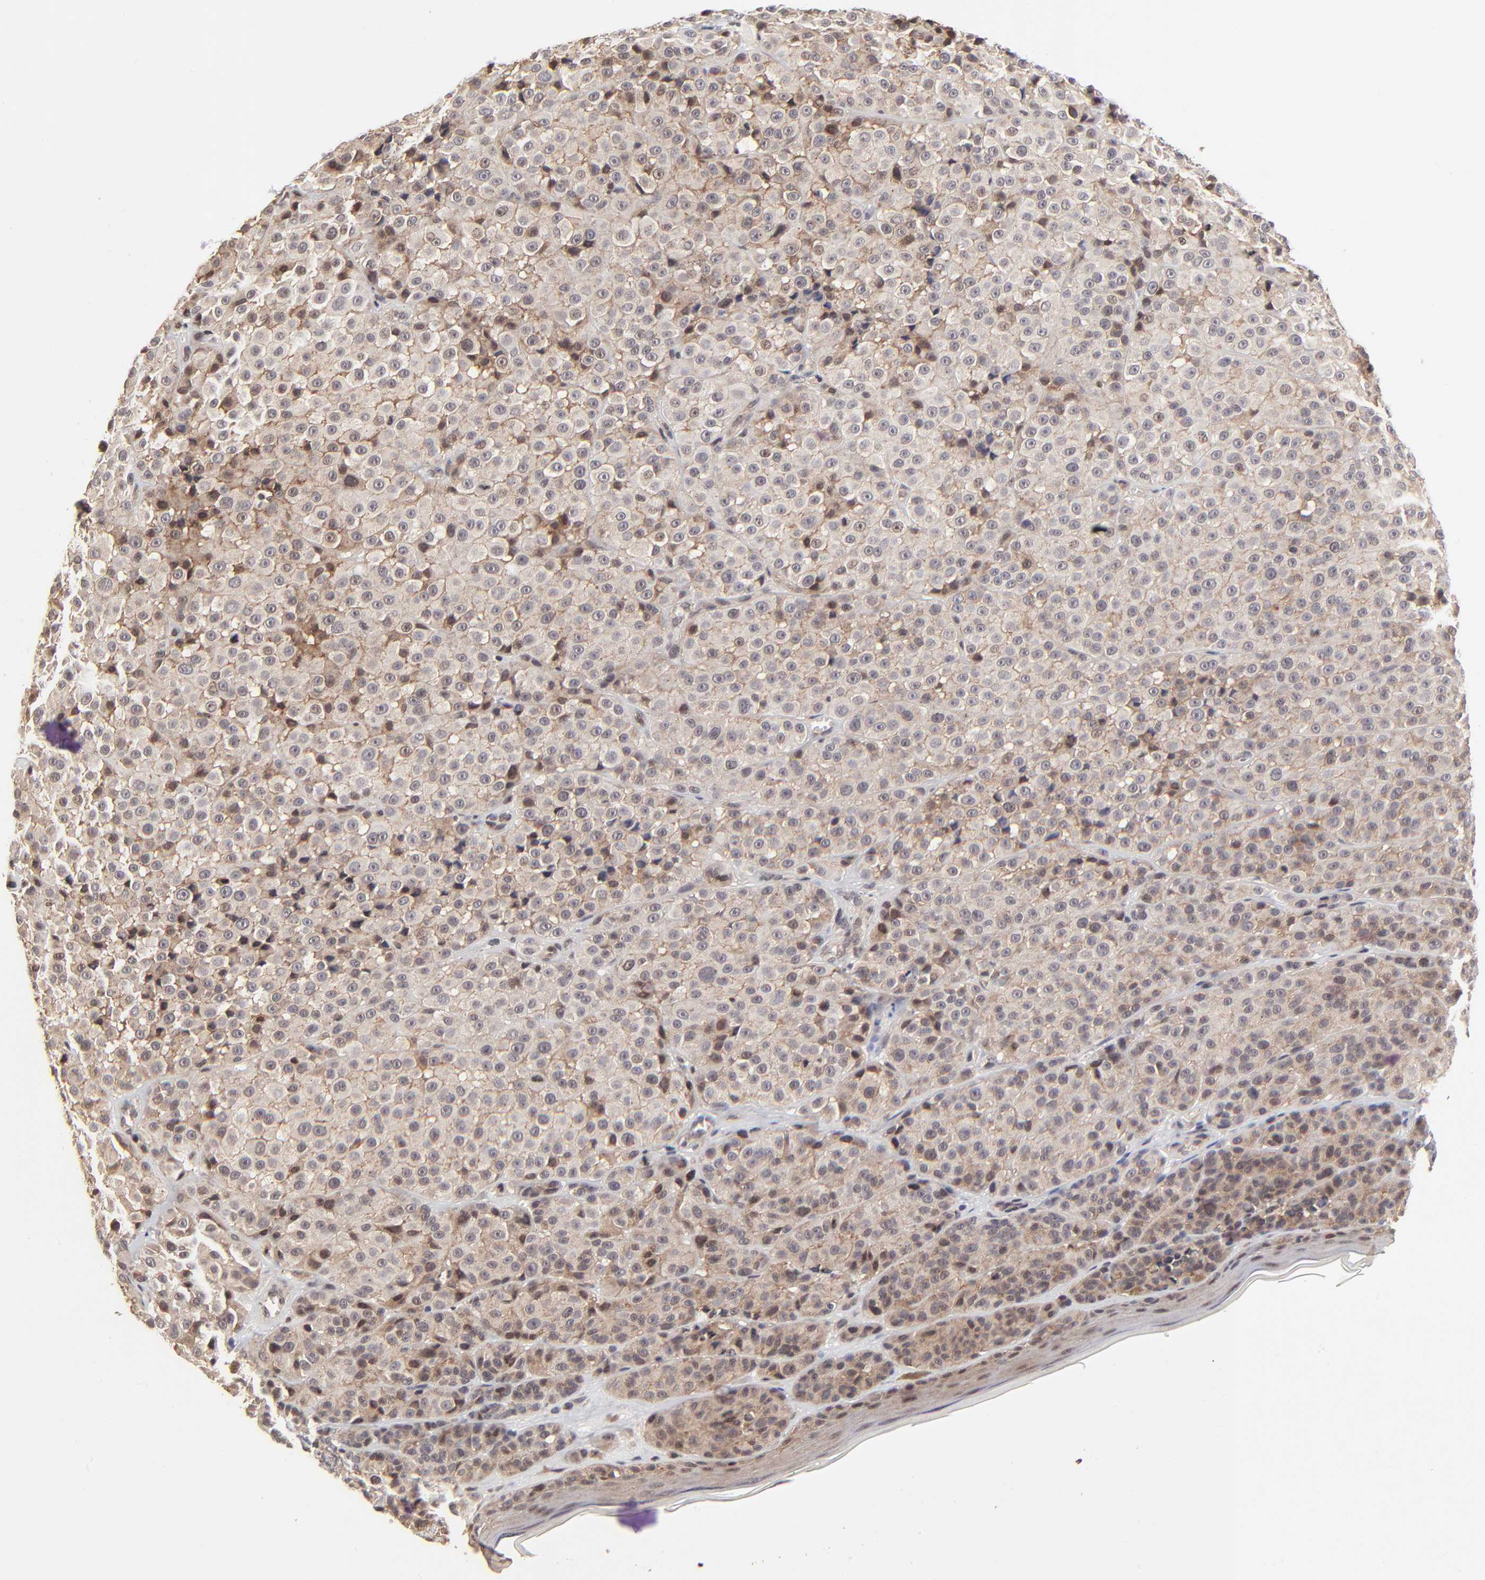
{"staining": {"intensity": "weak", "quantity": ">75%", "location": "cytoplasmic/membranous"}, "tissue": "melanoma", "cell_type": "Tumor cells", "image_type": "cancer", "snomed": [{"axis": "morphology", "description": "Malignant melanoma, NOS"}, {"axis": "topography", "description": "Skin"}], "caption": "Immunohistochemistry histopathology image of neoplastic tissue: malignant melanoma stained using IHC displays low levels of weak protein expression localized specifically in the cytoplasmic/membranous of tumor cells, appearing as a cytoplasmic/membranous brown color.", "gene": "FRMD8", "patient": {"sex": "female", "age": 75}}